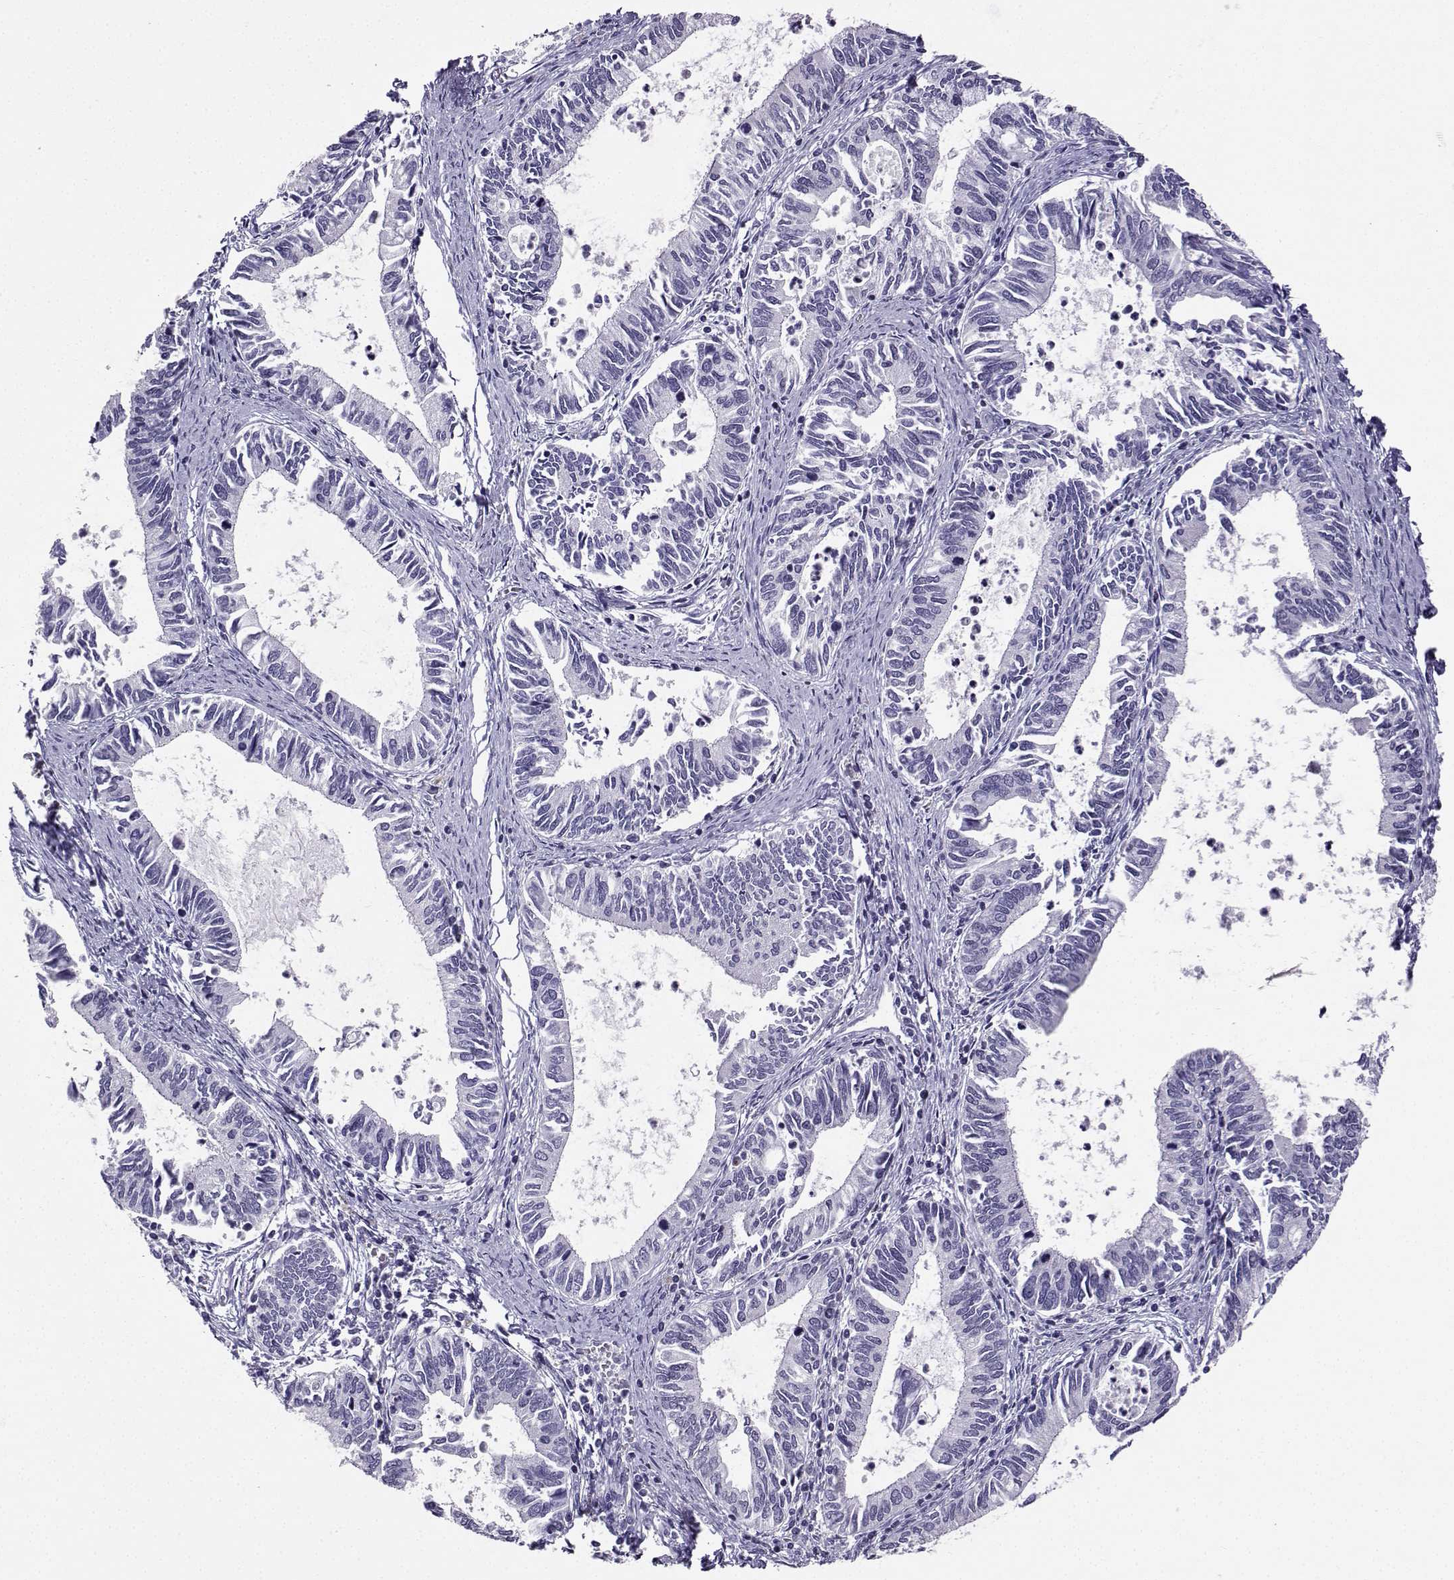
{"staining": {"intensity": "negative", "quantity": "none", "location": "none"}, "tissue": "cervical cancer", "cell_type": "Tumor cells", "image_type": "cancer", "snomed": [{"axis": "morphology", "description": "Adenocarcinoma, NOS"}, {"axis": "topography", "description": "Cervix"}], "caption": "Protein analysis of cervical cancer shows no significant positivity in tumor cells.", "gene": "TBR1", "patient": {"sex": "female", "age": 42}}